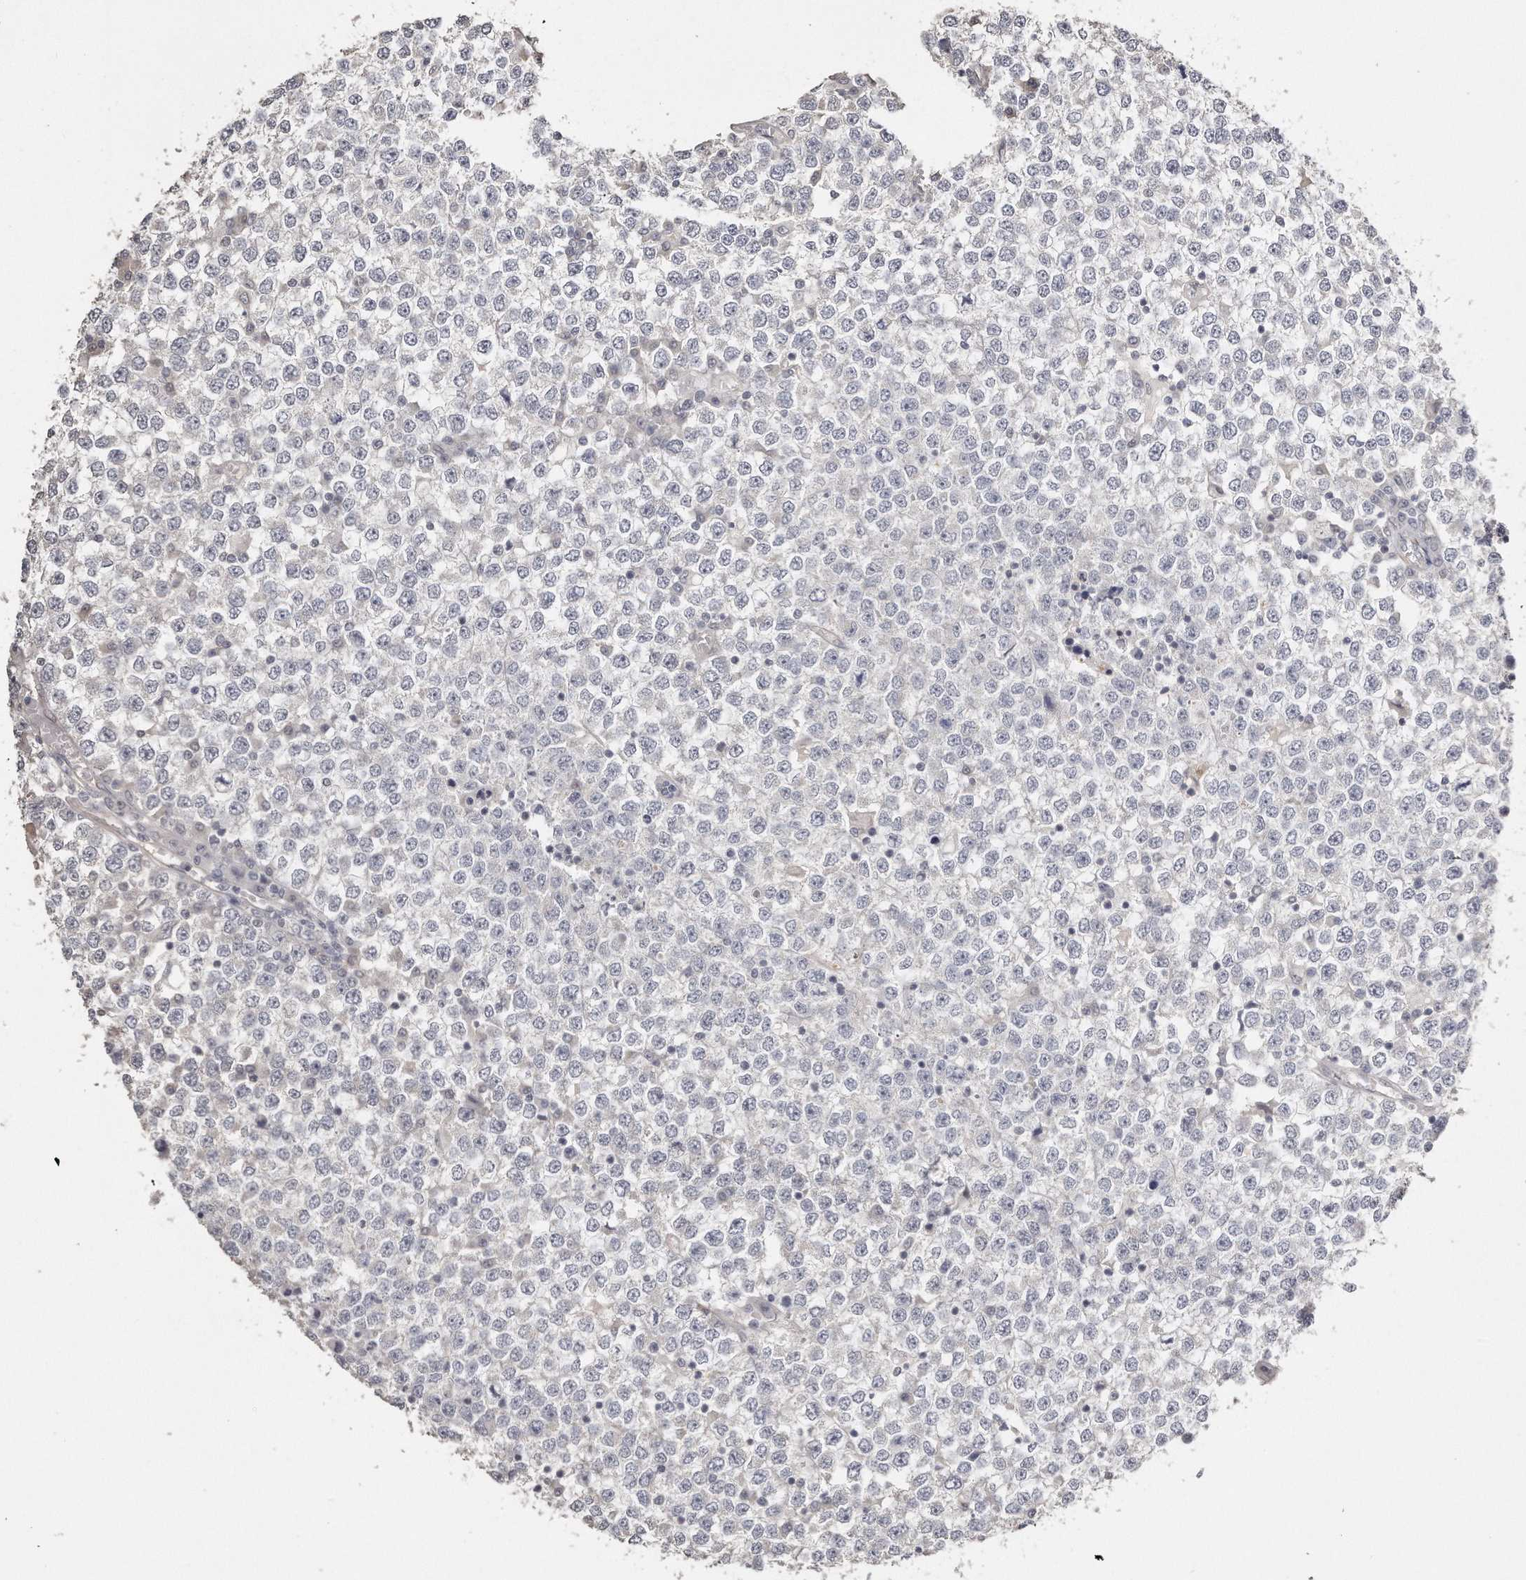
{"staining": {"intensity": "negative", "quantity": "none", "location": "none"}, "tissue": "testis cancer", "cell_type": "Tumor cells", "image_type": "cancer", "snomed": [{"axis": "morphology", "description": "Seminoma, NOS"}, {"axis": "topography", "description": "Testis"}], "caption": "An IHC photomicrograph of testis cancer (seminoma) is shown. There is no staining in tumor cells of testis cancer (seminoma).", "gene": "ZYG11A", "patient": {"sex": "male", "age": 65}}